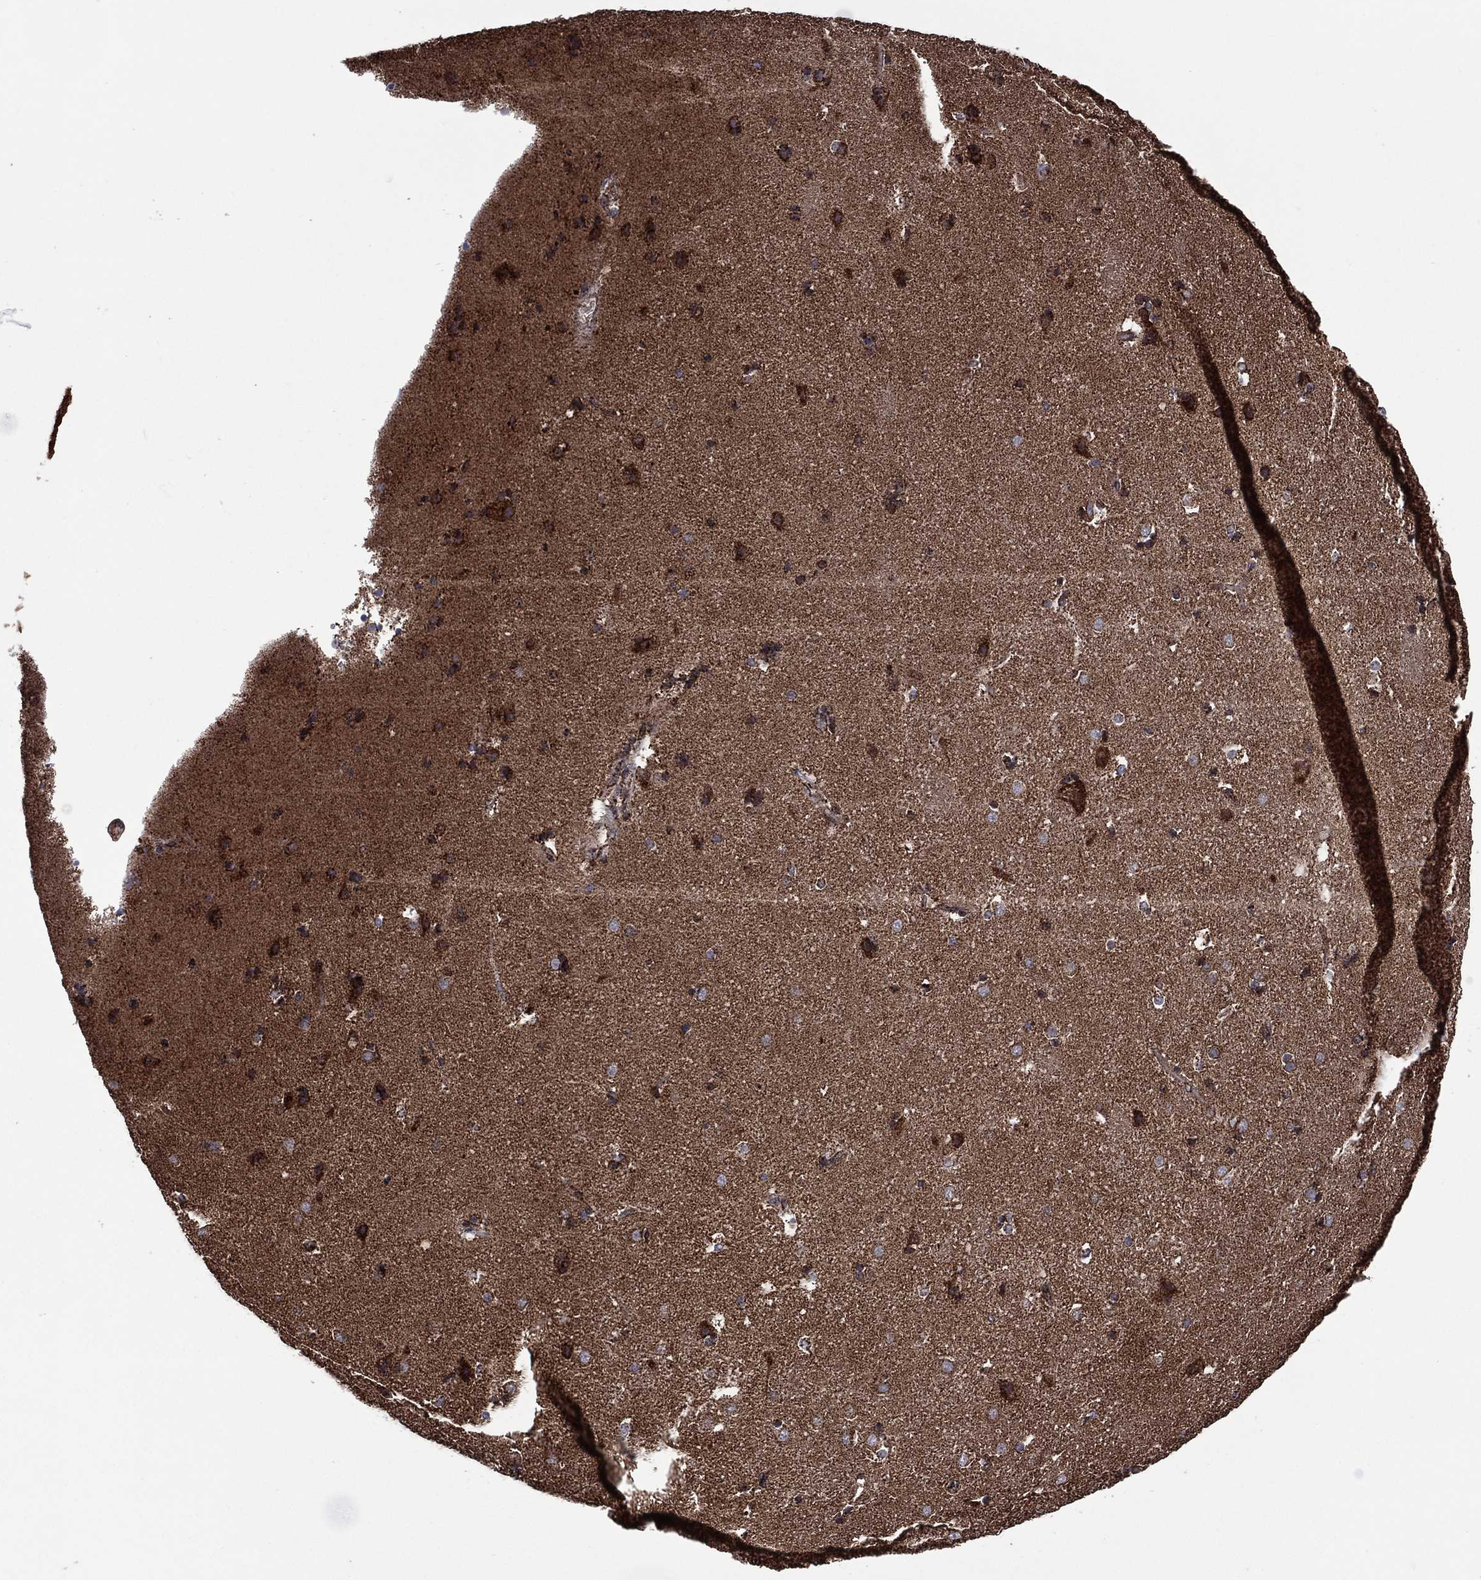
{"staining": {"intensity": "moderate", "quantity": "<25%", "location": "cytoplasmic/membranous"}, "tissue": "caudate", "cell_type": "Glial cells", "image_type": "normal", "snomed": [{"axis": "morphology", "description": "Normal tissue, NOS"}, {"axis": "topography", "description": "Lateral ventricle wall"}], "caption": "Immunohistochemical staining of benign human caudate reveals moderate cytoplasmic/membranous protein positivity in approximately <25% of glial cells. (brown staining indicates protein expression, while blue staining denotes nuclei).", "gene": "HTD2", "patient": {"sex": "male", "age": 51}}